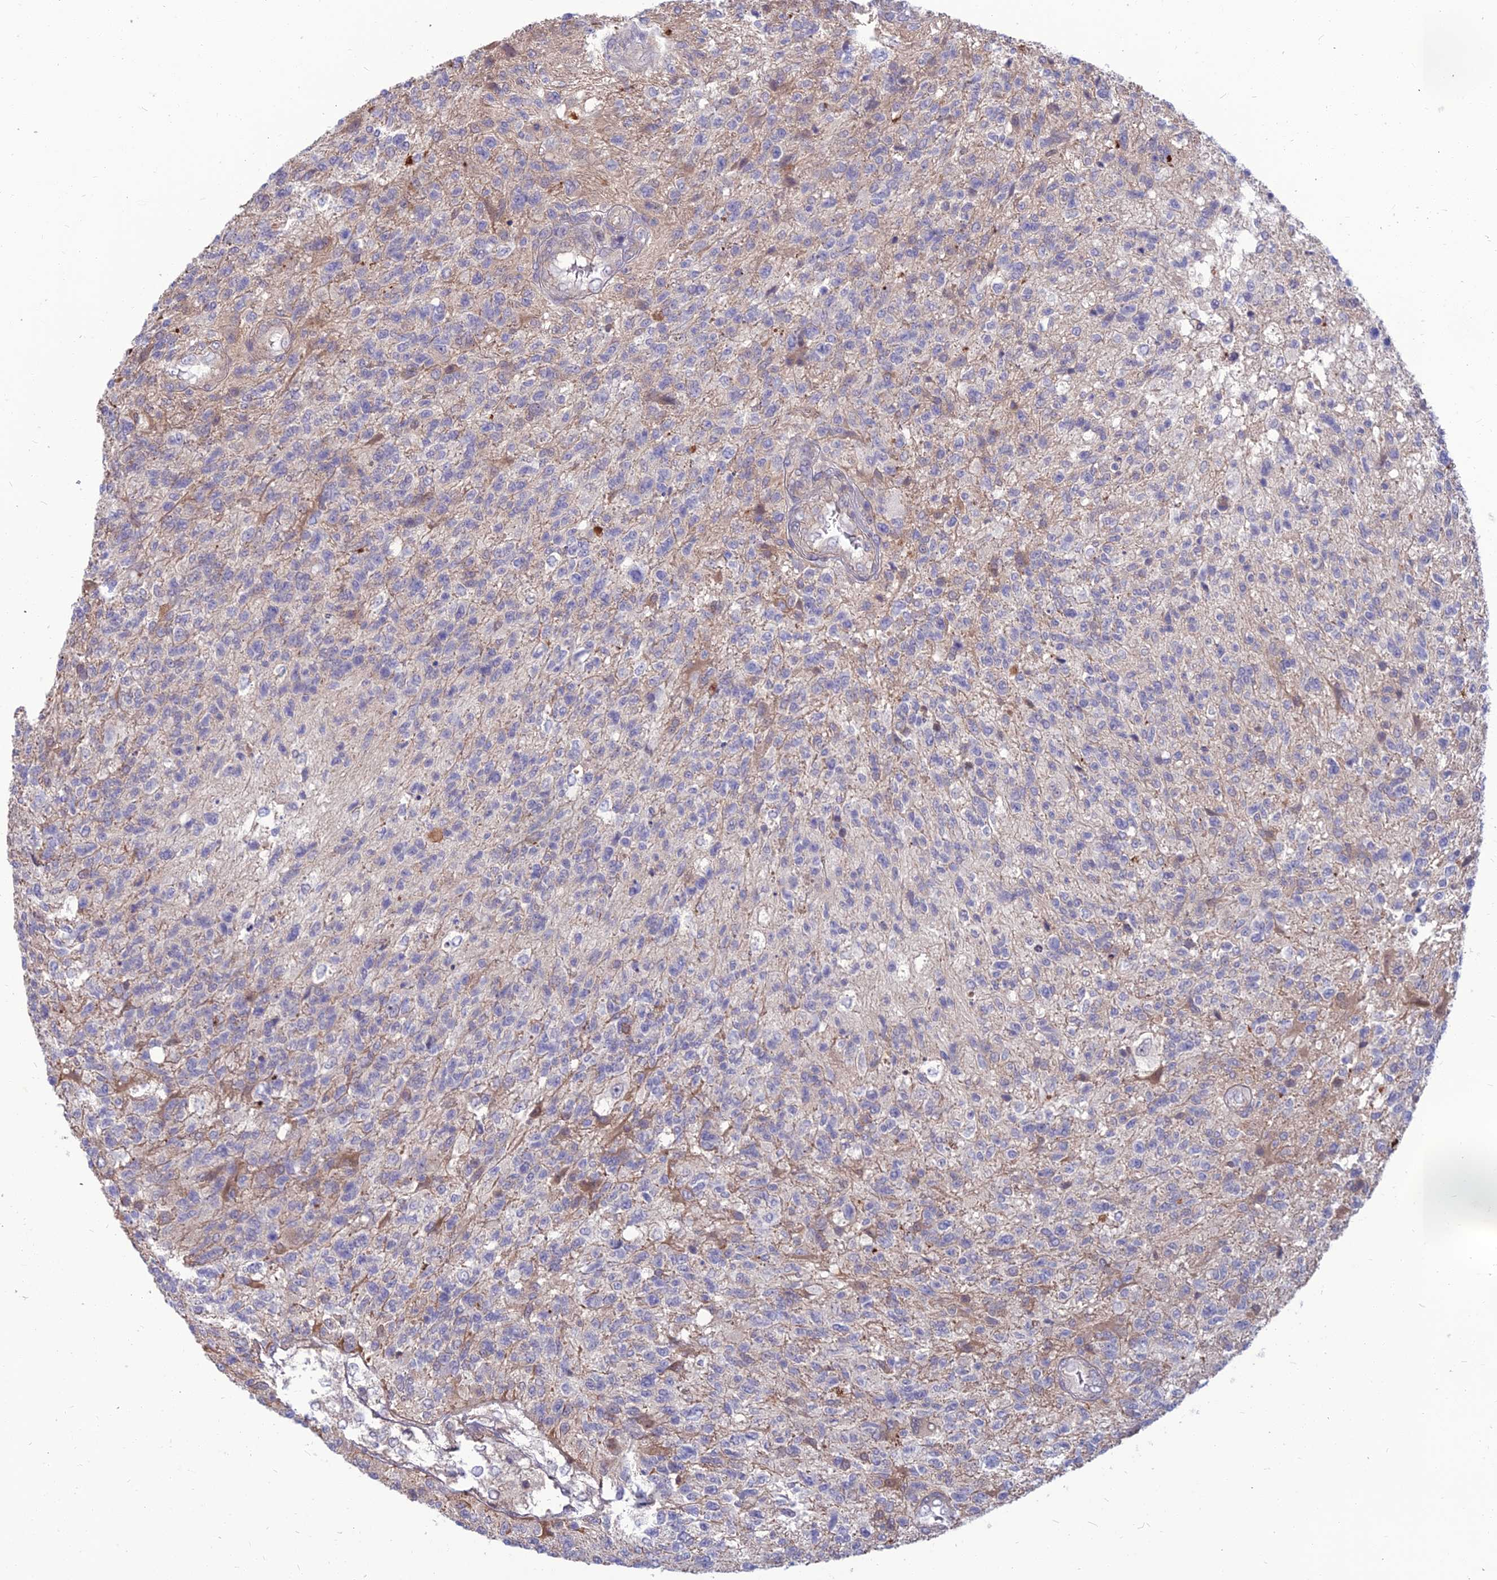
{"staining": {"intensity": "negative", "quantity": "none", "location": "none"}, "tissue": "glioma", "cell_type": "Tumor cells", "image_type": "cancer", "snomed": [{"axis": "morphology", "description": "Glioma, malignant, High grade"}, {"axis": "topography", "description": "Brain"}], "caption": "Immunohistochemistry (IHC) of human glioma shows no expression in tumor cells.", "gene": "OPA3", "patient": {"sex": "male", "age": 56}}